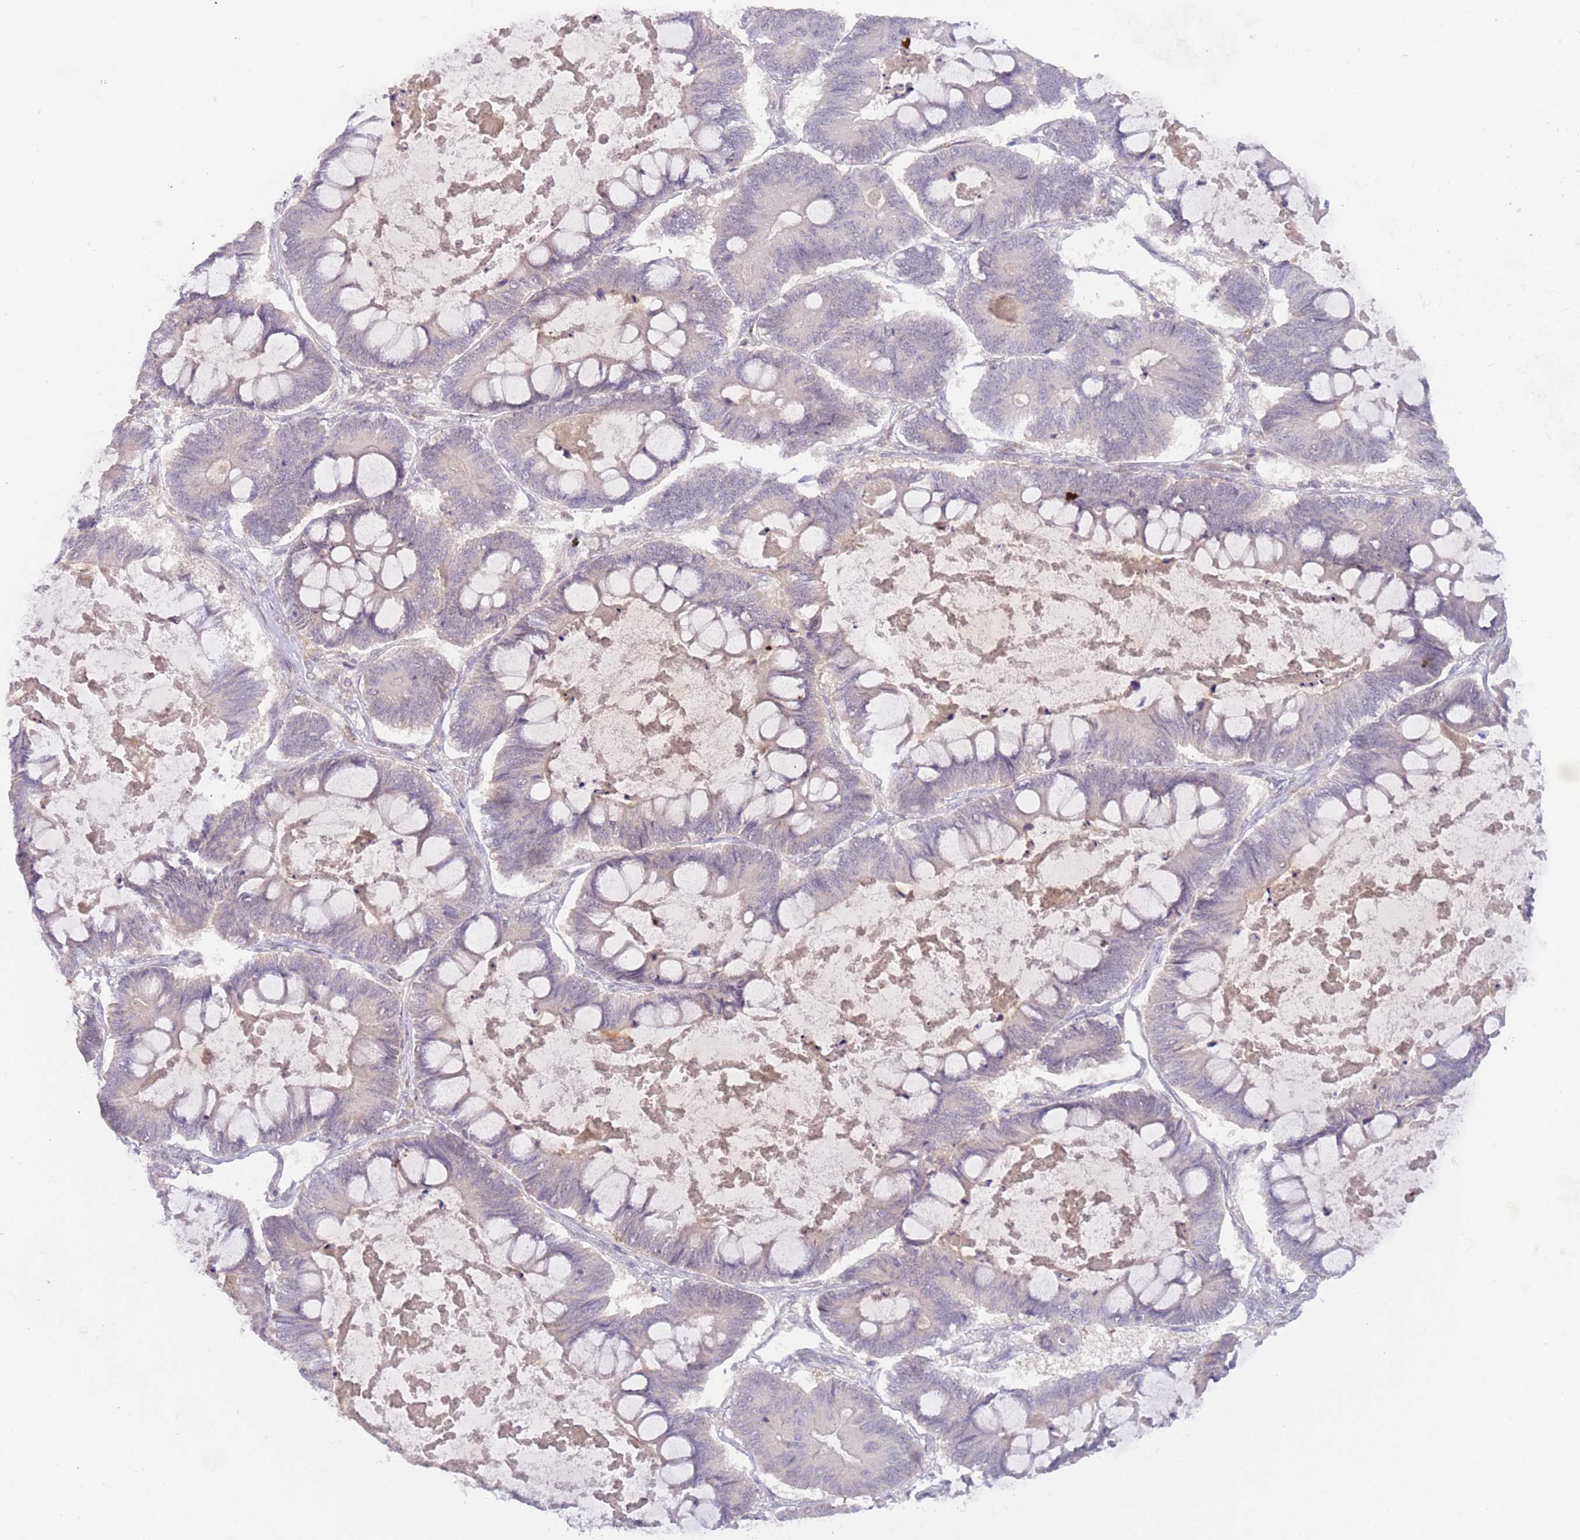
{"staining": {"intensity": "negative", "quantity": "none", "location": "none"}, "tissue": "ovarian cancer", "cell_type": "Tumor cells", "image_type": "cancer", "snomed": [{"axis": "morphology", "description": "Cystadenocarcinoma, mucinous, NOS"}, {"axis": "topography", "description": "Ovary"}], "caption": "This is an immunohistochemistry photomicrograph of human ovarian cancer (mucinous cystadenocarcinoma). There is no staining in tumor cells.", "gene": "RFXANK", "patient": {"sex": "female", "age": 61}}